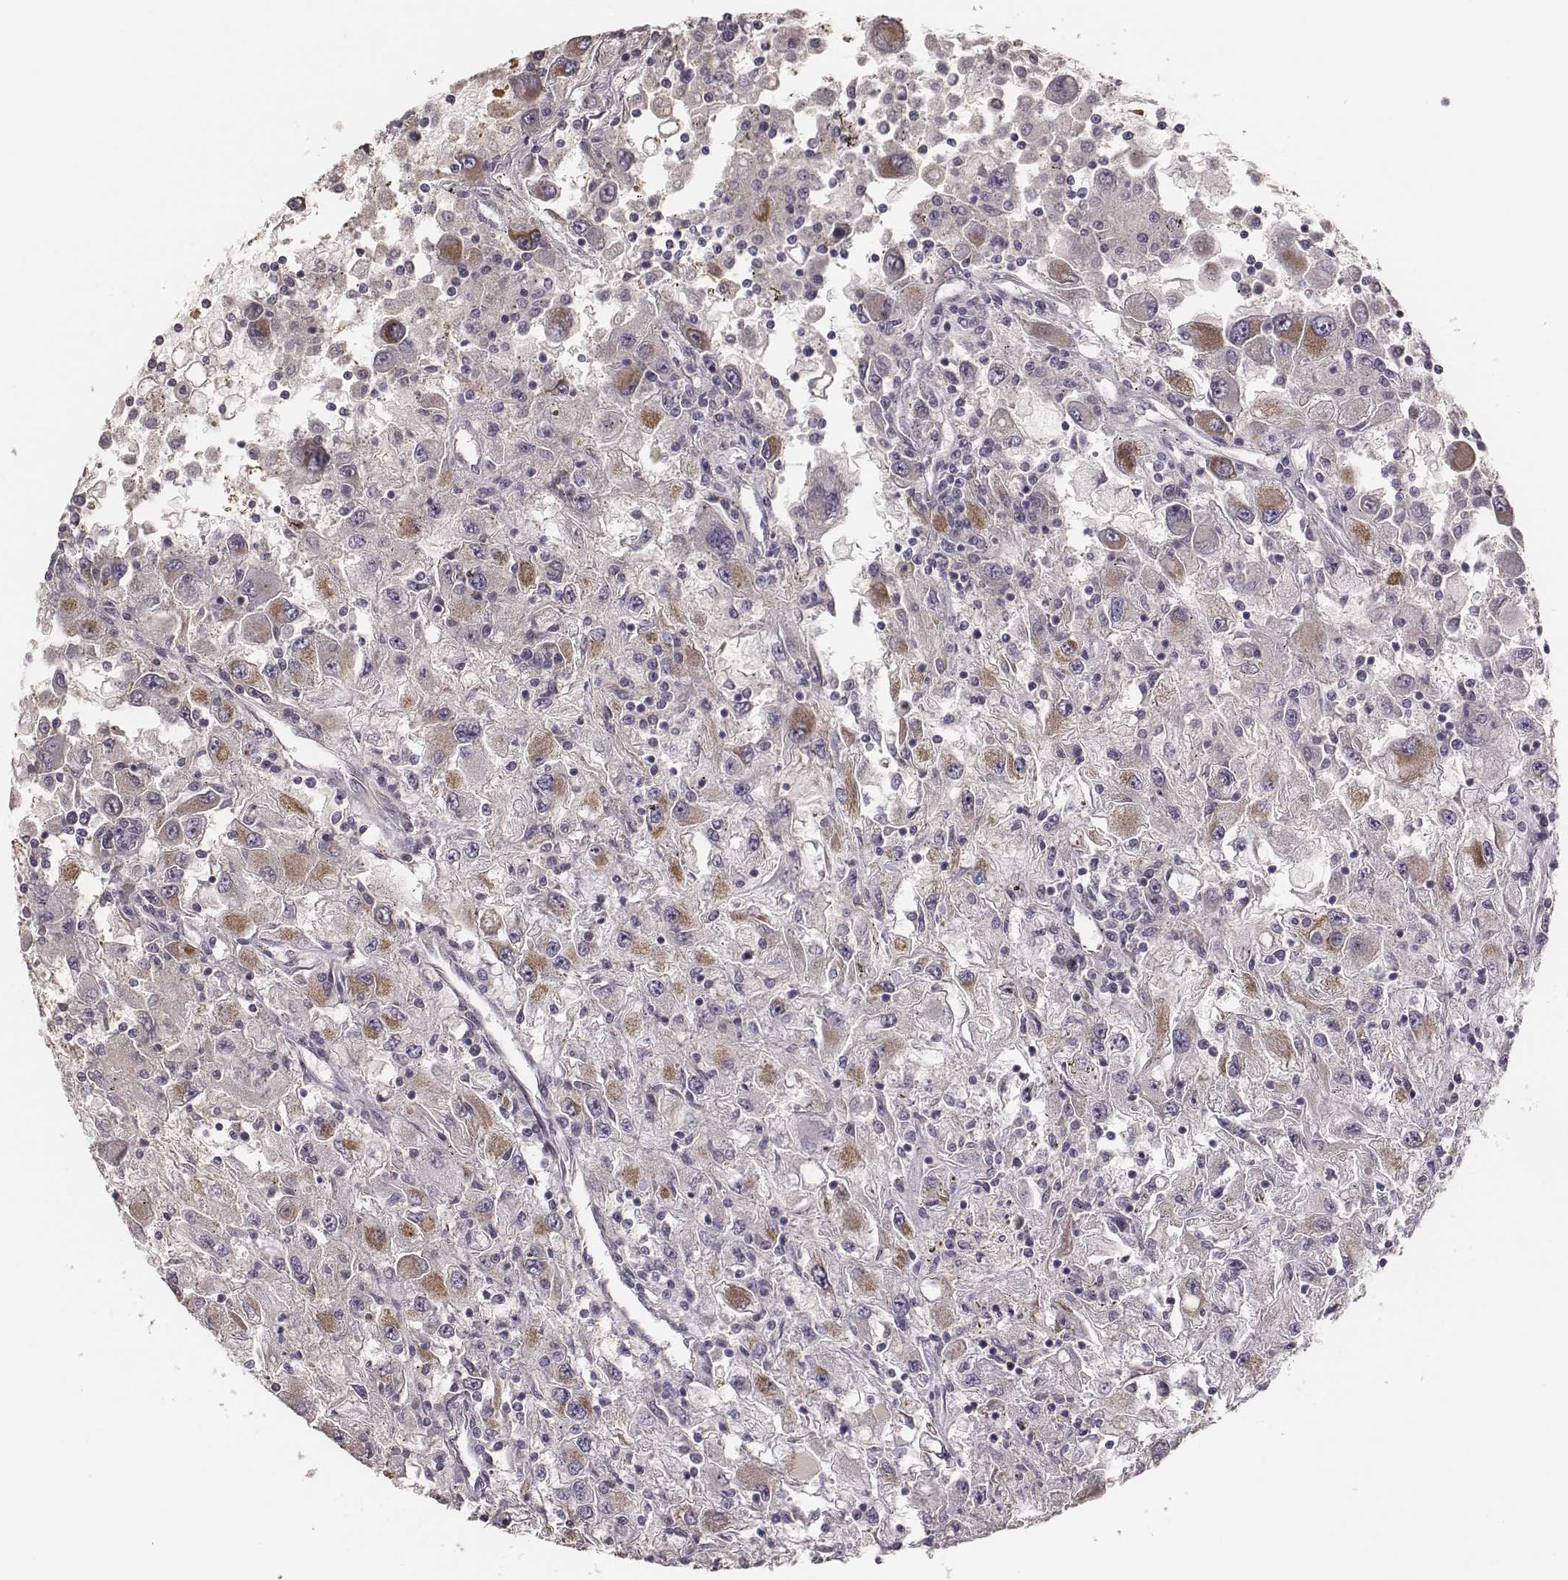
{"staining": {"intensity": "moderate", "quantity": "25%-75%", "location": "cytoplasmic/membranous"}, "tissue": "renal cancer", "cell_type": "Tumor cells", "image_type": "cancer", "snomed": [{"axis": "morphology", "description": "Adenocarcinoma, NOS"}, {"axis": "topography", "description": "Kidney"}], "caption": "Moderate cytoplasmic/membranous positivity is seen in approximately 25%-75% of tumor cells in renal cancer. (brown staining indicates protein expression, while blue staining denotes nuclei).", "gene": "HAVCR1", "patient": {"sex": "female", "age": 67}}